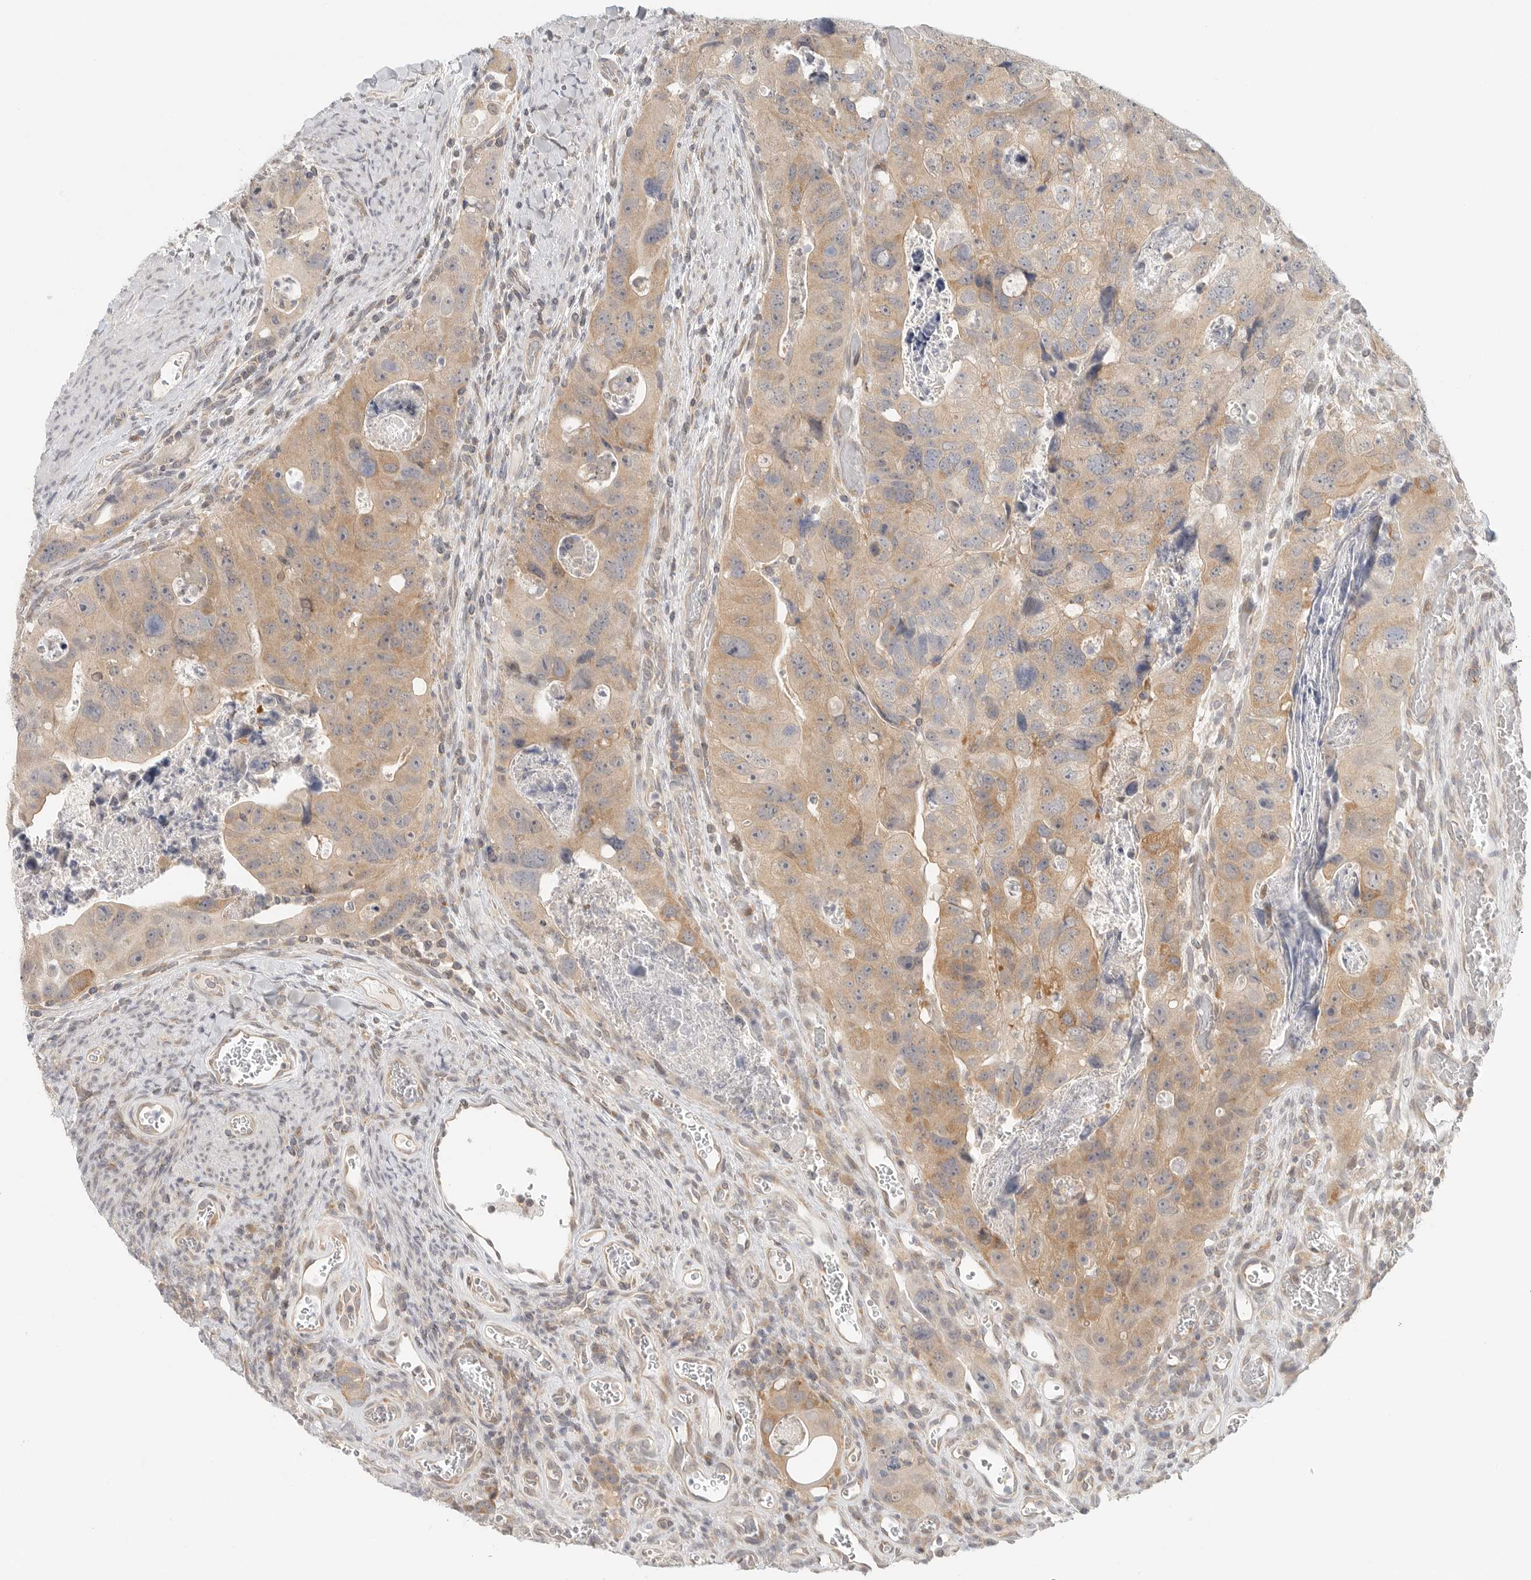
{"staining": {"intensity": "moderate", "quantity": "25%-75%", "location": "cytoplasmic/membranous"}, "tissue": "colorectal cancer", "cell_type": "Tumor cells", "image_type": "cancer", "snomed": [{"axis": "morphology", "description": "Adenocarcinoma, NOS"}, {"axis": "topography", "description": "Rectum"}], "caption": "Colorectal cancer was stained to show a protein in brown. There is medium levels of moderate cytoplasmic/membranous expression in about 25%-75% of tumor cells.", "gene": "HDAC6", "patient": {"sex": "male", "age": 59}}